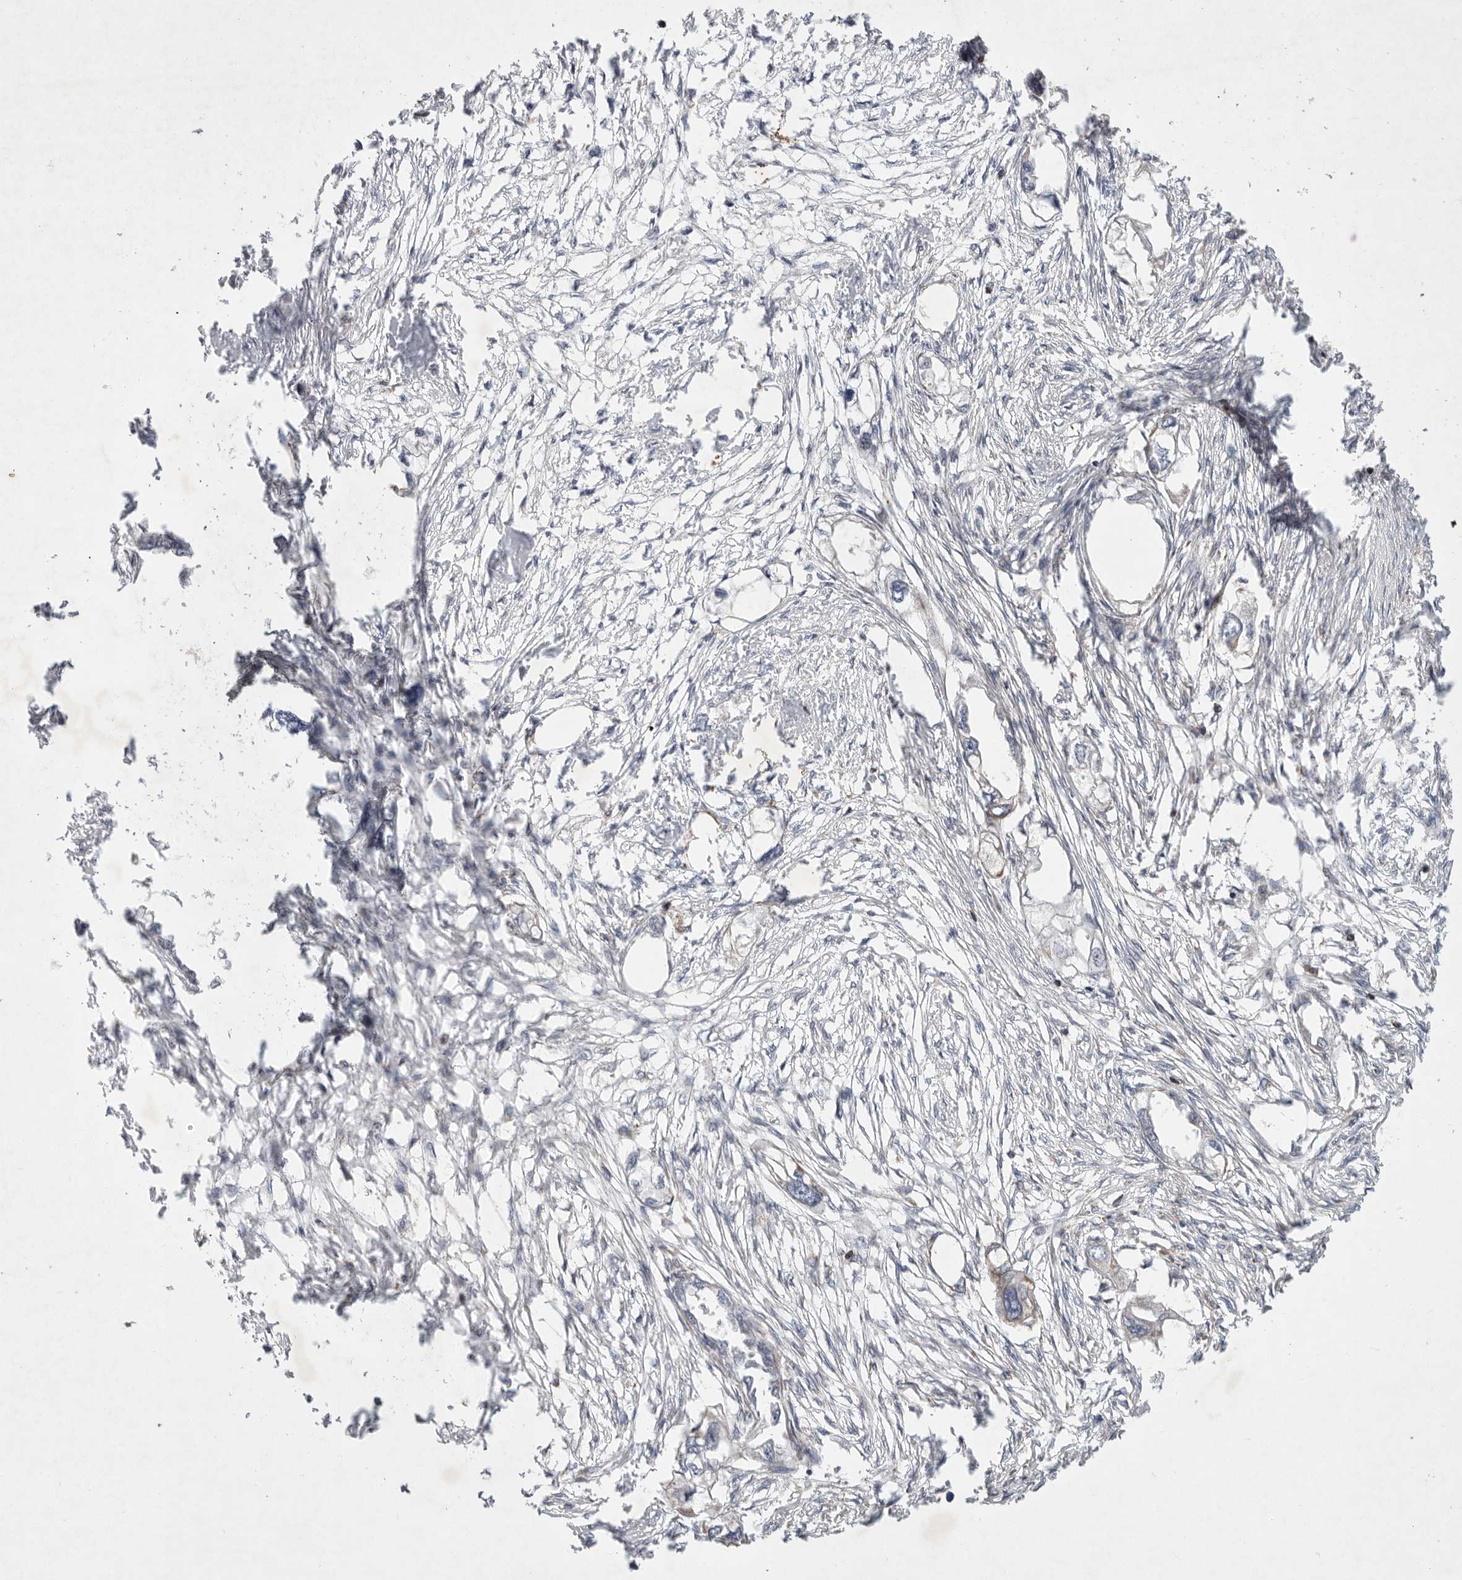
{"staining": {"intensity": "negative", "quantity": "none", "location": "none"}, "tissue": "endometrial cancer", "cell_type": "Tumor cells", "image_type": "cancer", "snomed": [{"axis": "morphology", "description": "Adenocarcinoma, NOS"}, {"axis": "morphology", "description": "Adenocarcinoma, metastatic, NOS"}, {"axis": "topography", "description": "Adipose tissue"}, {"axis": "topography", "description": "Endometrium"}], "caption": "The photomicrograph shows no significant expression in tumor cells of metastatic adenocarcinoma (endometrial).", "gene": "MPZL1", "patient": {"sex": "female", "age": 67}}